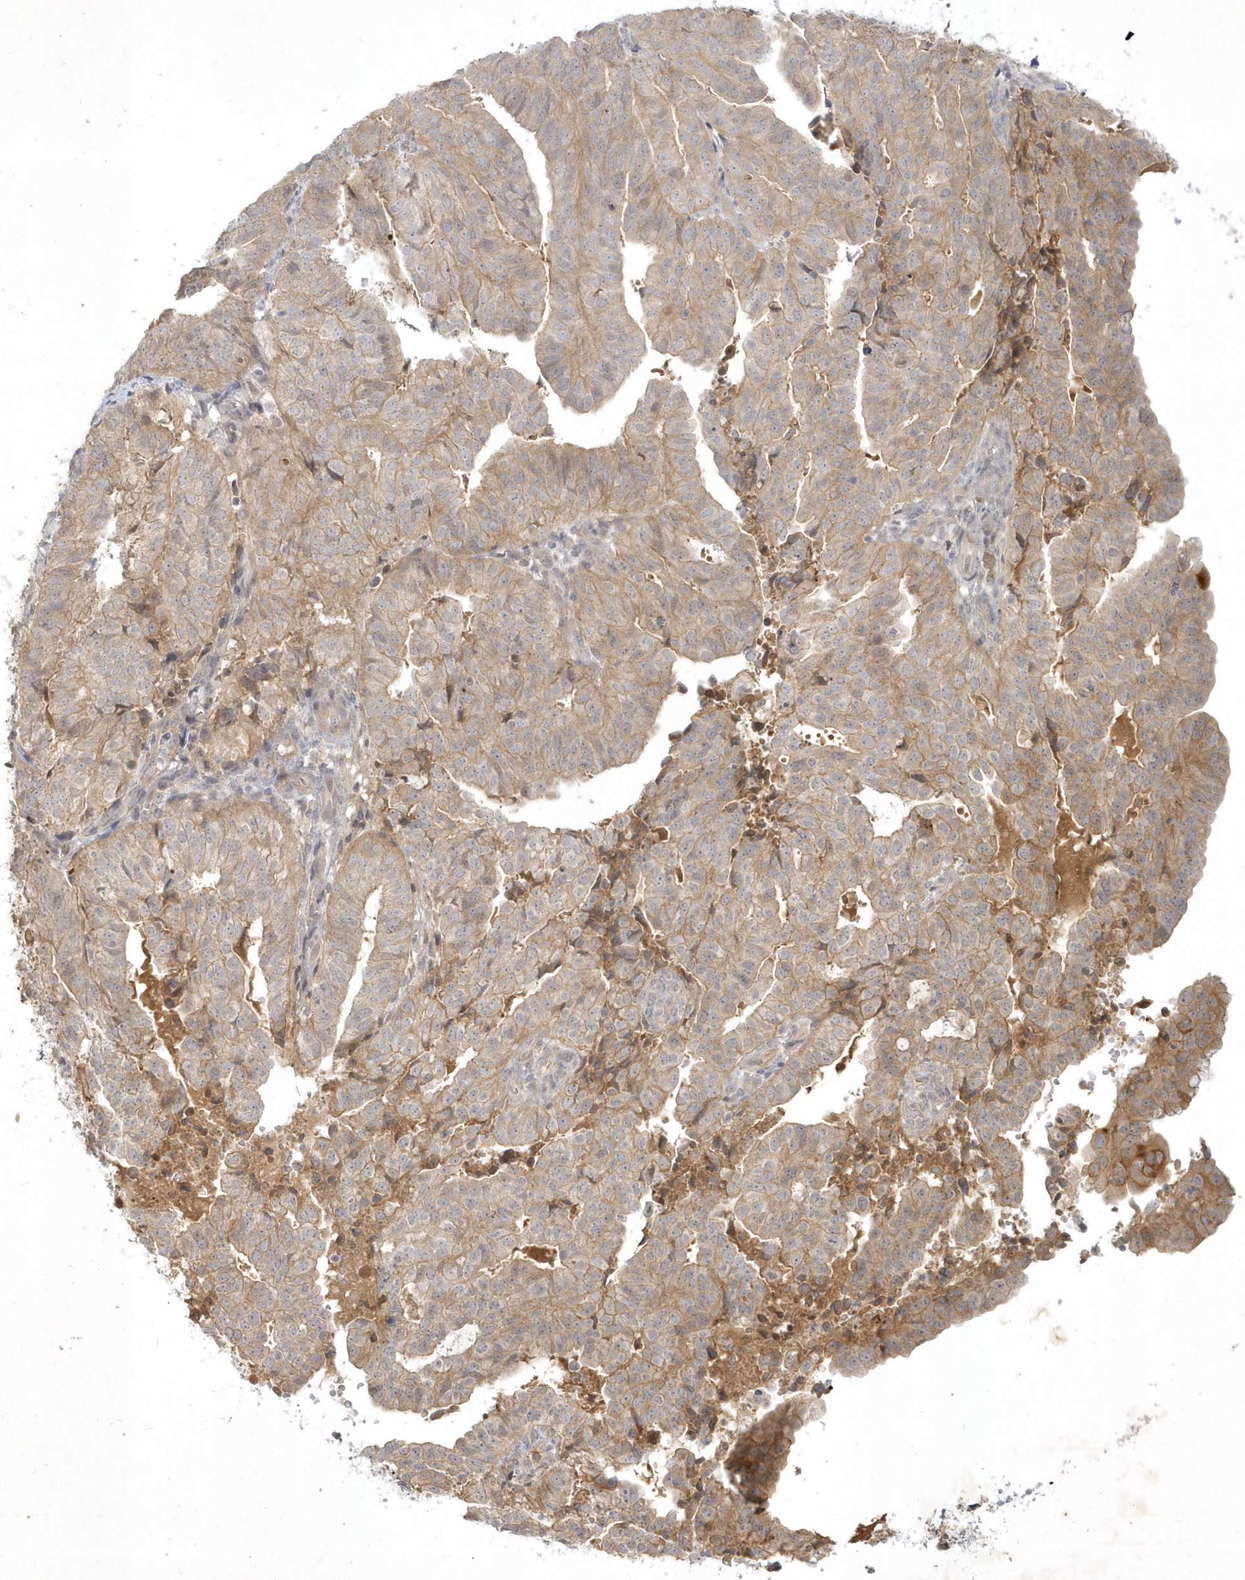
{"staining": {"intensity": "weak", "quantity": ">75%", "location": "cytoplasmic/membranous"}, "tissue": "endometrial cancer", "cell_type": "Tumor cells", "image_type": "cancer", "snomed": [{"axis": "morphology", "description": "Adenocarcinoma, NOS"}, {"axis": "topography", "description": "Uterus"}], "caption": "IHC (DAB) staining of endometrial cancer (adenocarcinoma) reveals weak cytoplasmic/membranous protein positivity in approximately >75% of tumor cells.", "gene": "BOD1", "patient": {"sex": "female", "age": 77}}